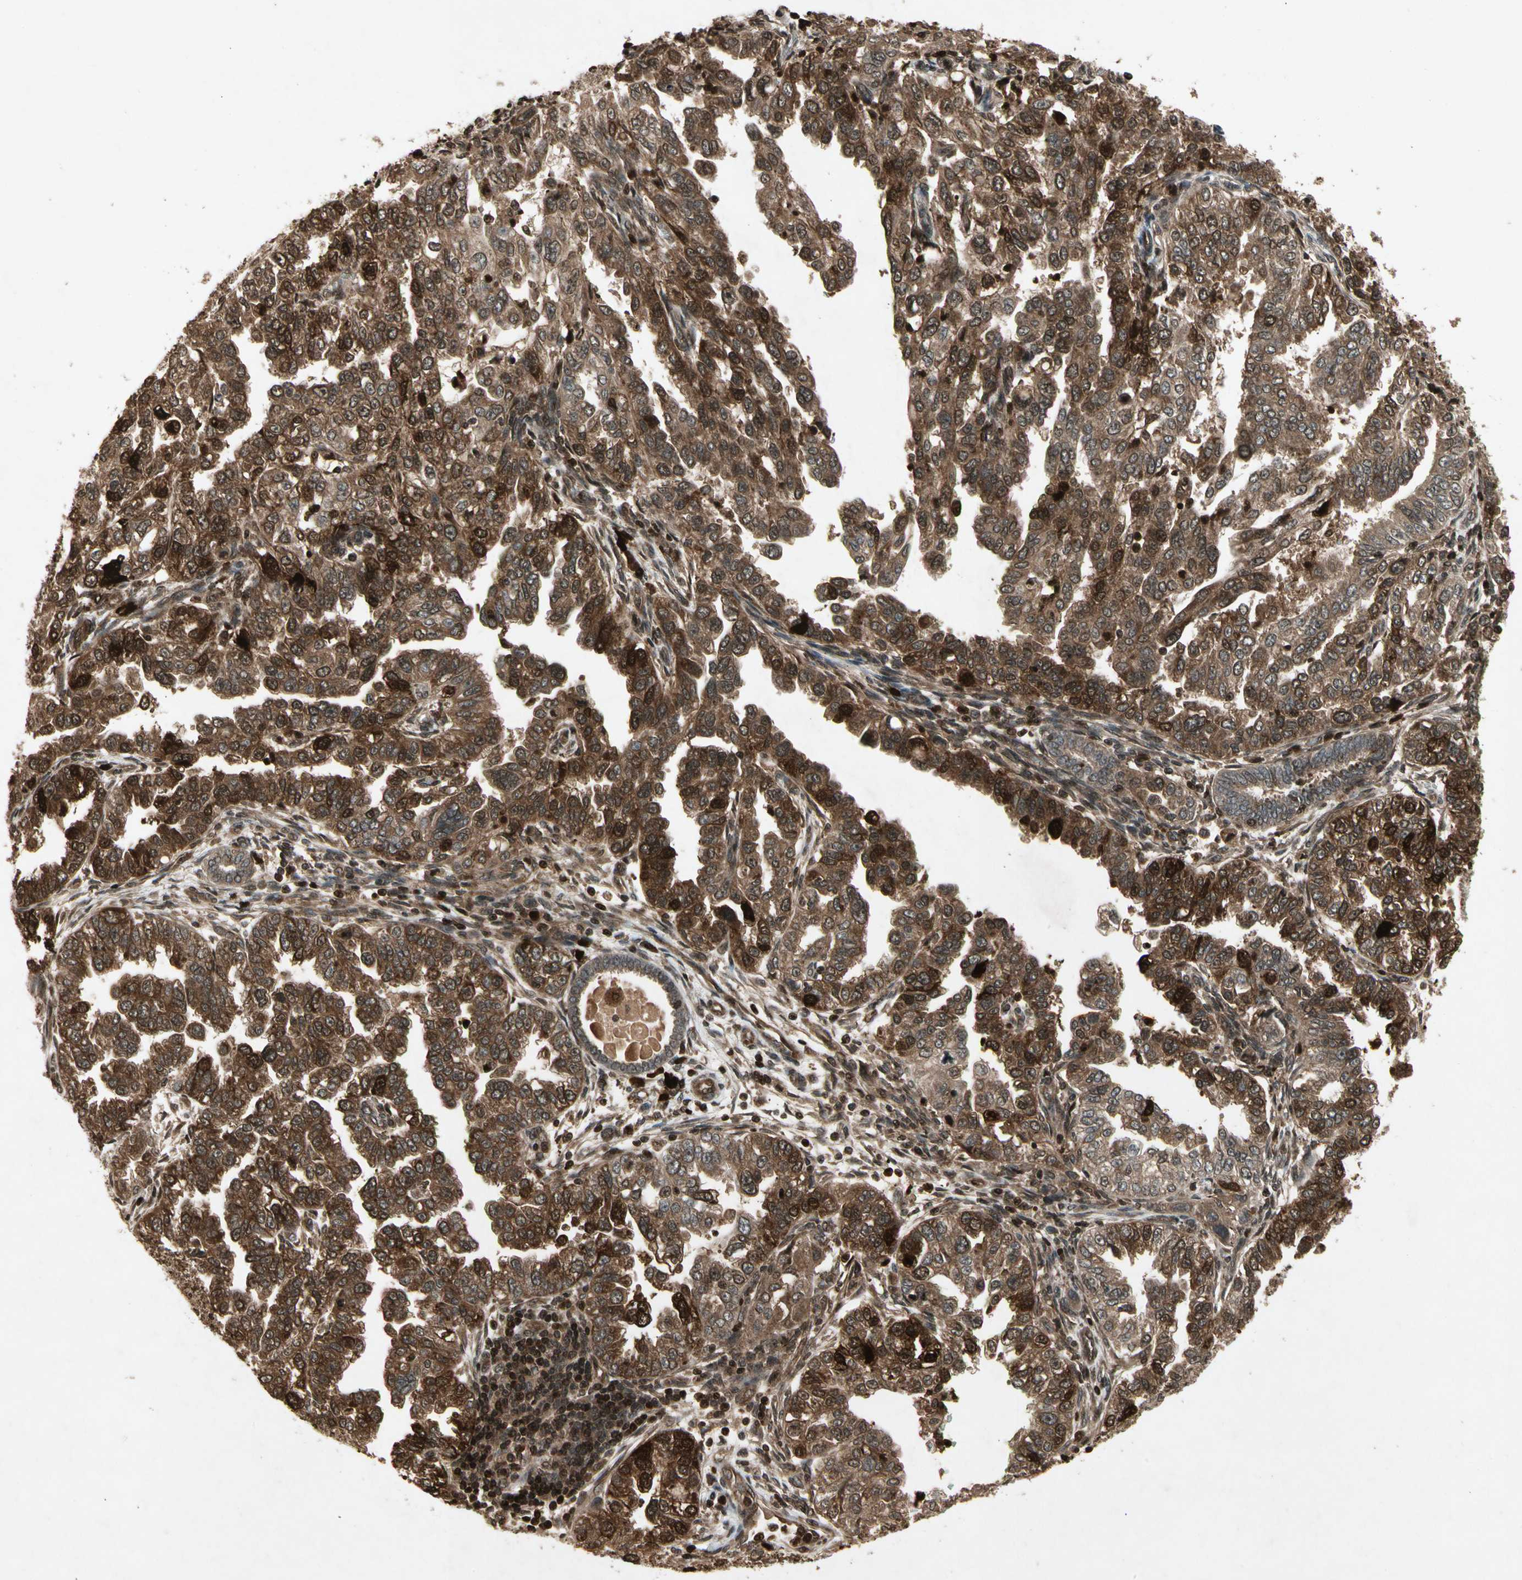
{"staining": {"intensity": "strong", "quantity": ">75%", "location": "cytoplasmic/membranous"}, "tissue": "endometrial cancer", "cell_type": "Tumor cells", "image_type": "cancer", "snomed": [{"axis": "morphology", "description": "Adenocarcinoma, NOS"}, {"axis": "topography", "description": "Endometrium"}], "caption": "Human endometrial adenocarcinoma stained for a protein (brown) demonstrates strong cytoplasmic/membranous positive positivity in approximately >75% of tumor cells.", "gene": "GLRX", "patient": {"sex": "female", "age": 85}}